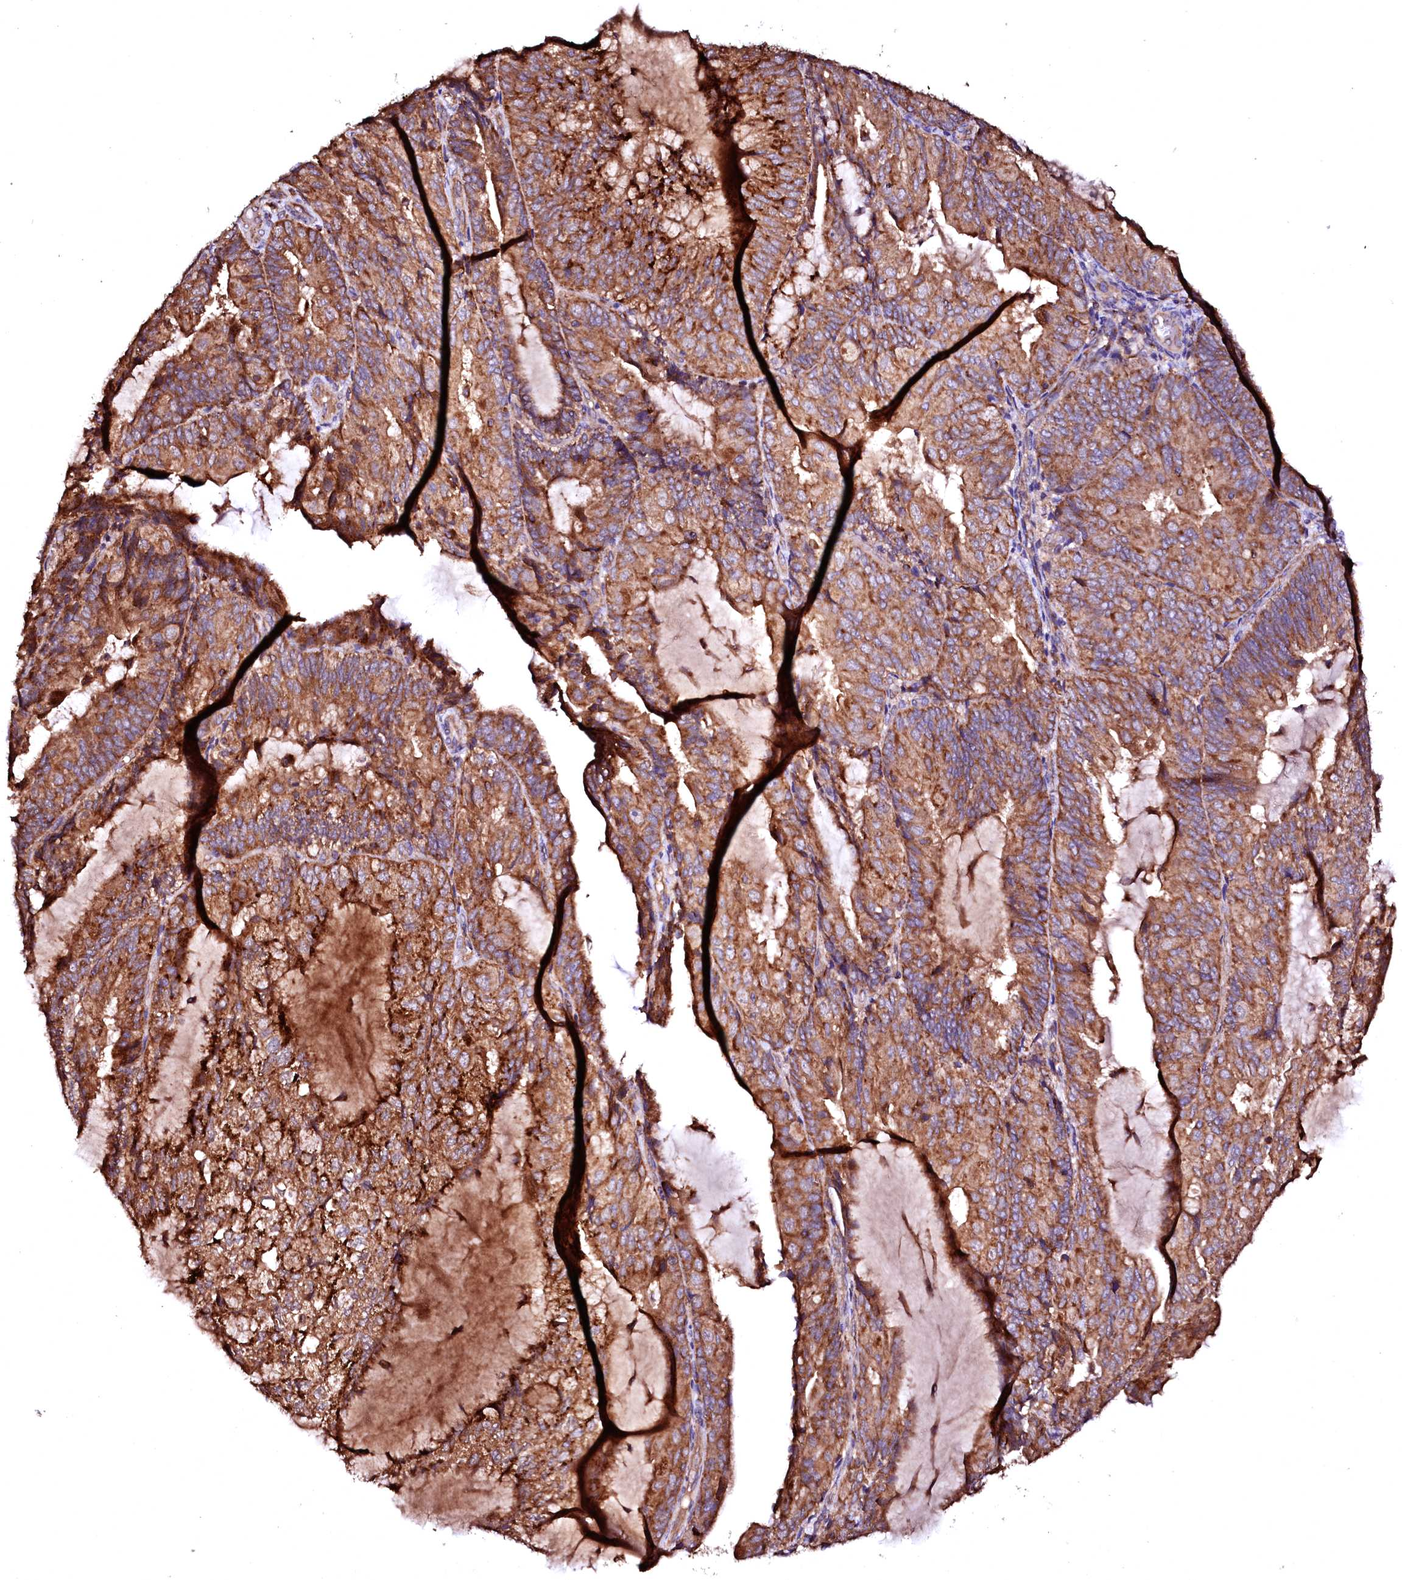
{"staining": {"intensity": "strong", "quantity": ">75%", "location": "cytoplasmic/membranous"}, "tissue": "endometrial cancer", "cell_type": "Tumor cells", "image_type": "cancer", "snomed": [{"axis": "morphology", "description": "Adenocarcinoma, NOS"}, {"axis": "topography", "description": "Endometrium"}], "caption": "Immunohistochemistry (IHC) staining of endometrial cancer (adenocarcinoma), which exhibits high levels of strong cytoplasmic/membranous expression in approximately >75% of tumor cells indicating strong cytoplasmic/membranous protein expression. The staining was performed using DAB (3,3'-diaminobenzidine) (brown) for protein detection and nuclei were counterstained in hematoxylin (blue).", "gene": "ST3GAL1", "patient": {"sex": "female", "age": 81}}